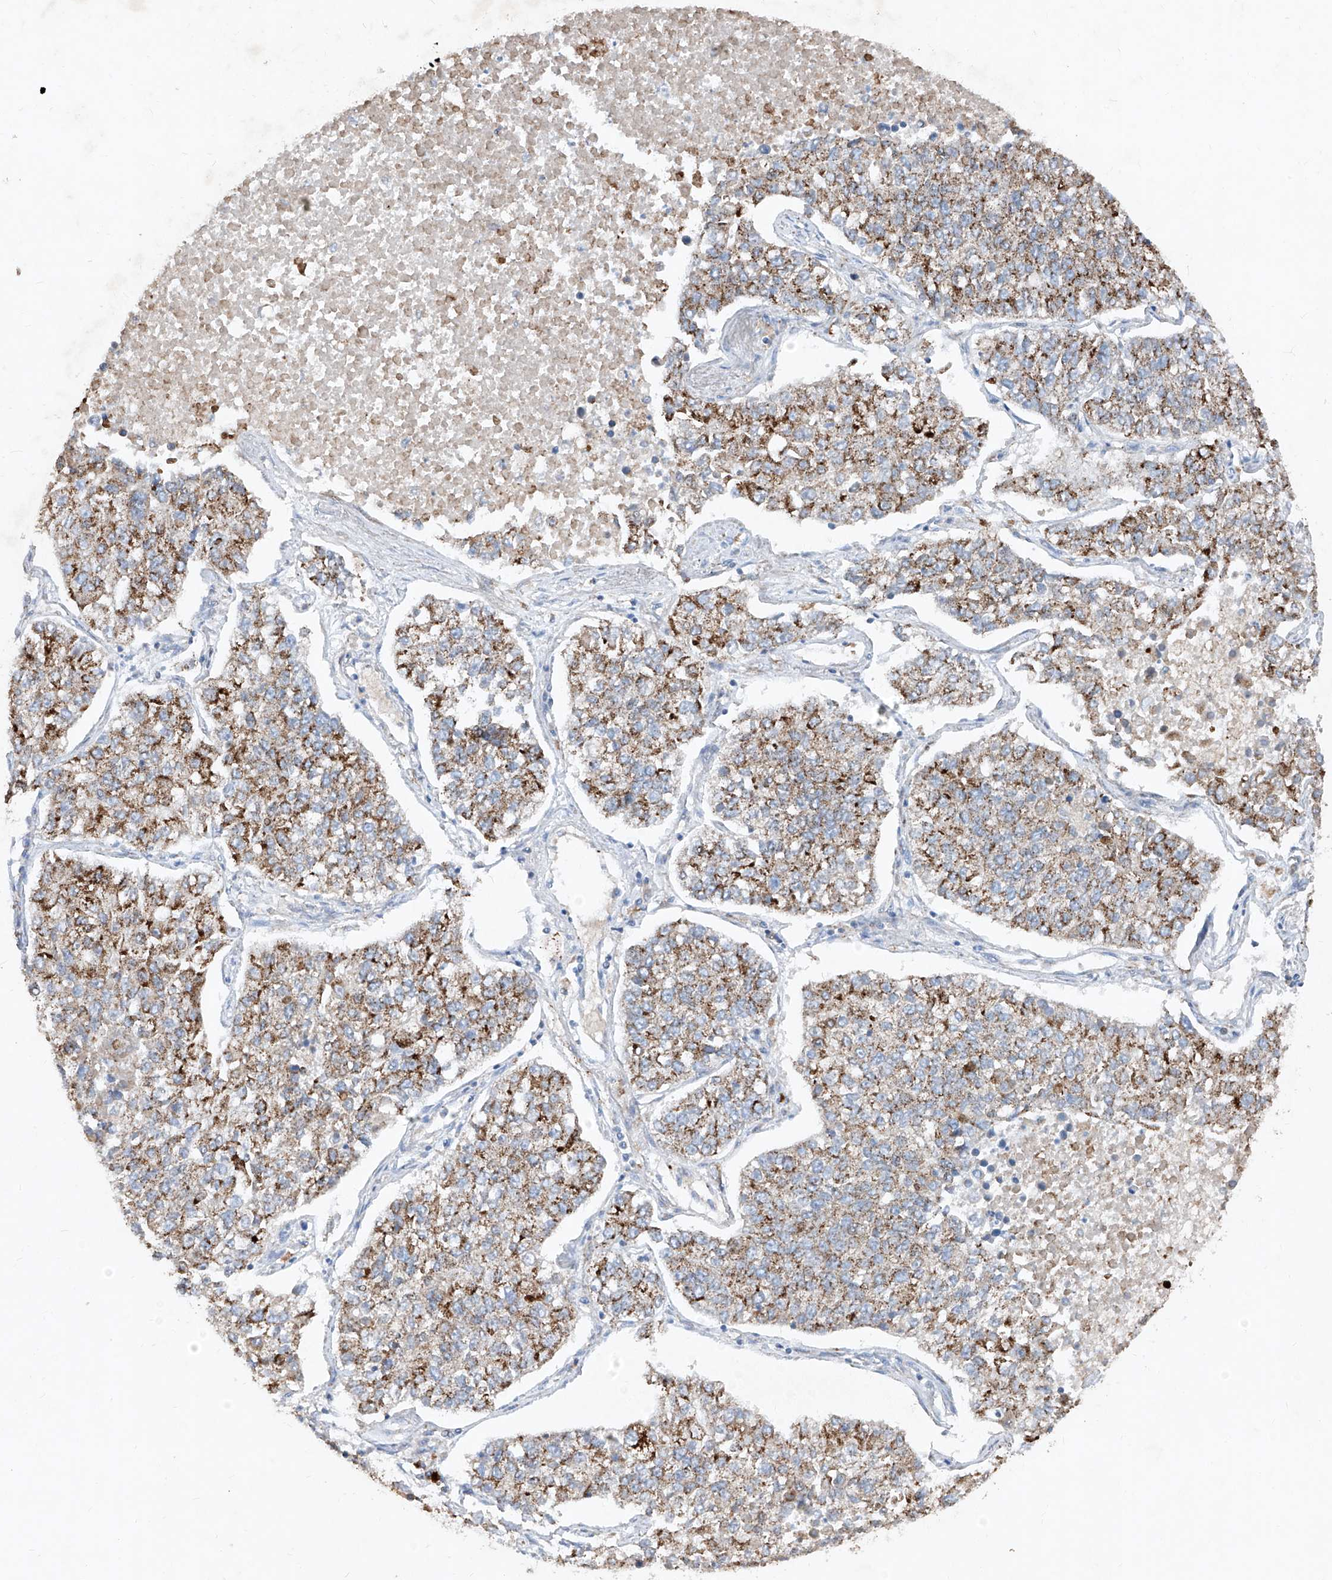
{"staining": {"intensity": "moderate", "quantity": "25%-75%", "location": "cytoplasmic/membranous"}, "tissue": "lung cancer", "cell_type": "Tumor cells", "image_type": "cancer", "snomed": [{"axis": "morphology", "description": "Adenocarcinoma, NOS"}, {"axis": "topography", "description": "Lung"}], "caption": "An immunohistochemistry image of tumor tissue is shown. Protein staining in brown highlights moderate cytoplasmic/membranous positivity in adenocarcinoma (lung) within tumor cells.", "gene": "ABCD3", "patient": {"sex": "male", "age": 49}}